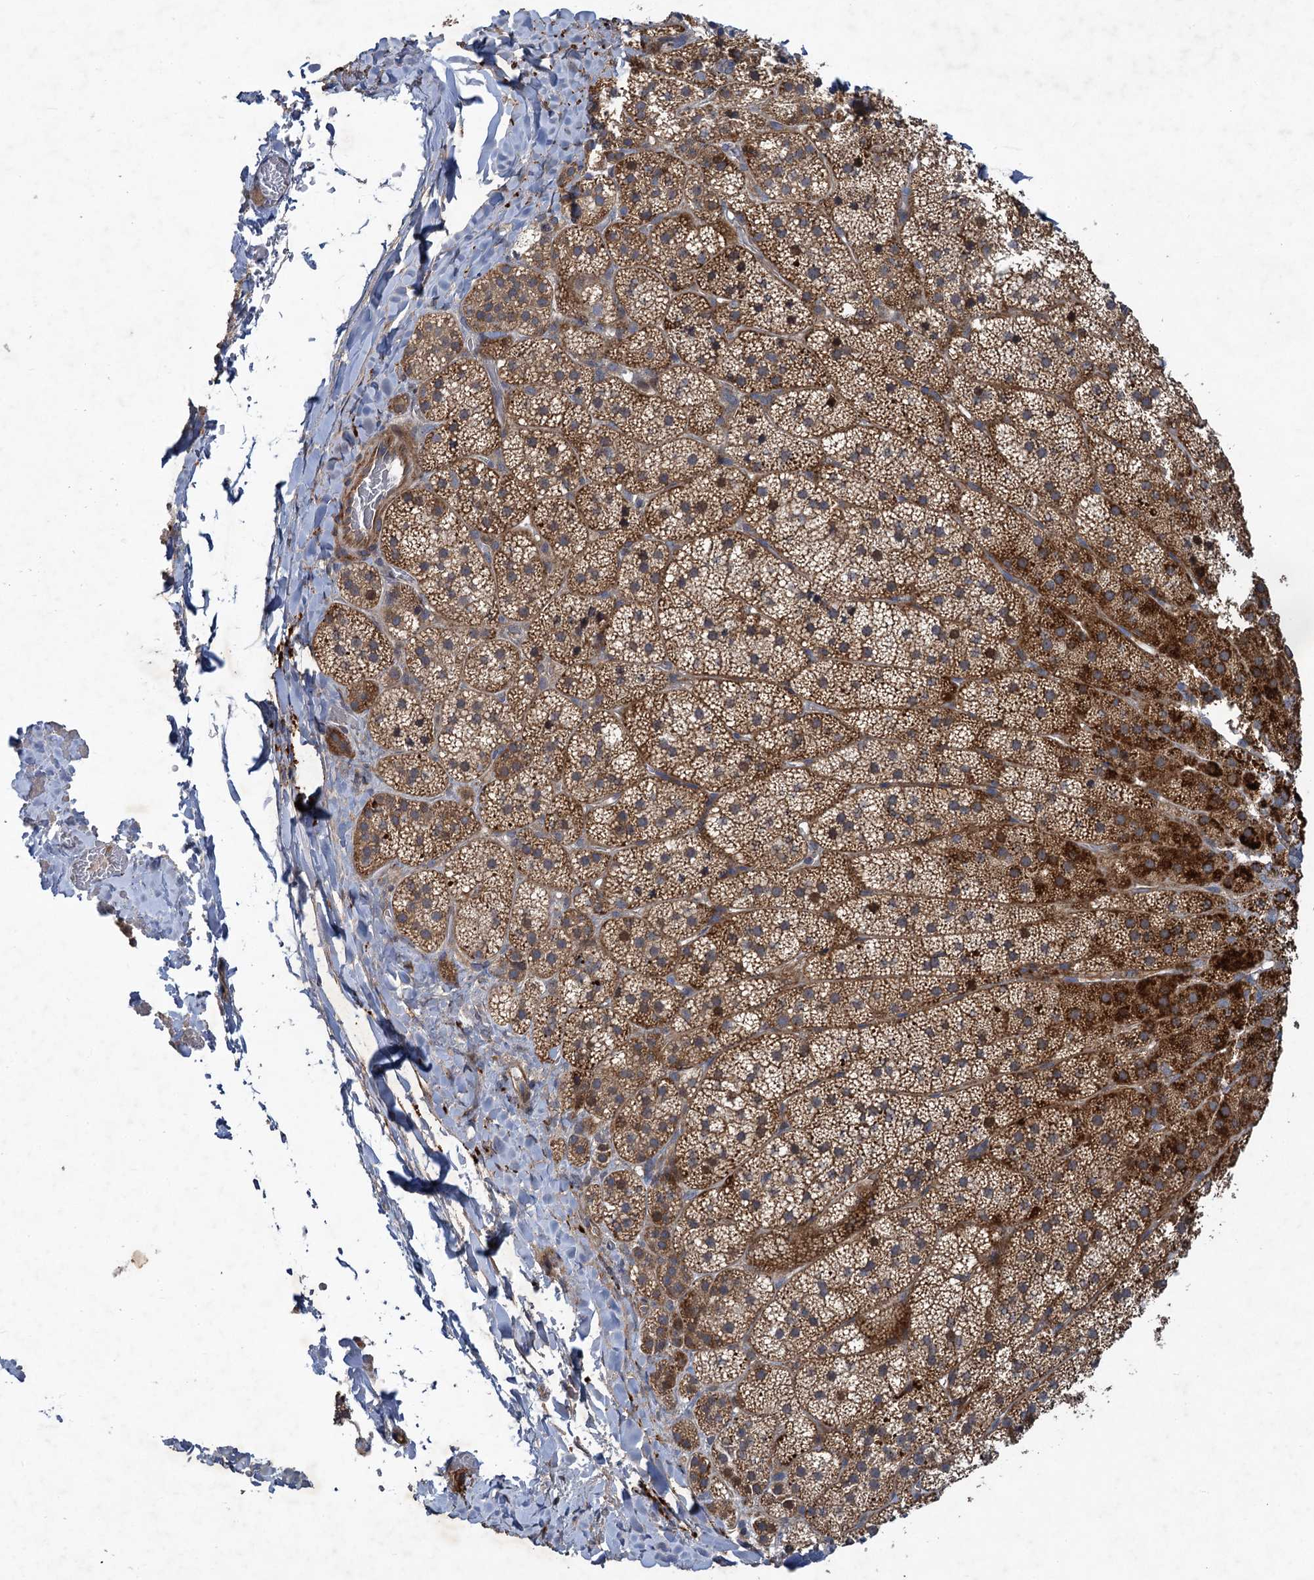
{"staining": {"intensity": "strong", "quantity": ">75%", "location": "cytoplasmic/membranous"}, "tissue": "adrenal gland", "cell_type": "Glandular cells", "image_type": "normal", "snomed": [{"axis": "morphology", "description": "Normal tissue, NOS"}, {"axis": "topography", "description": "Adrenal gland"}], "caption": "Normal adrenal gland was stained to show a protein in brown. There is high levels of strong cytoplasmic/membranous expression in about >75% of glandular cells.", "gene": "NUDT22", "patient": {"sex": "female", "age": 44}}